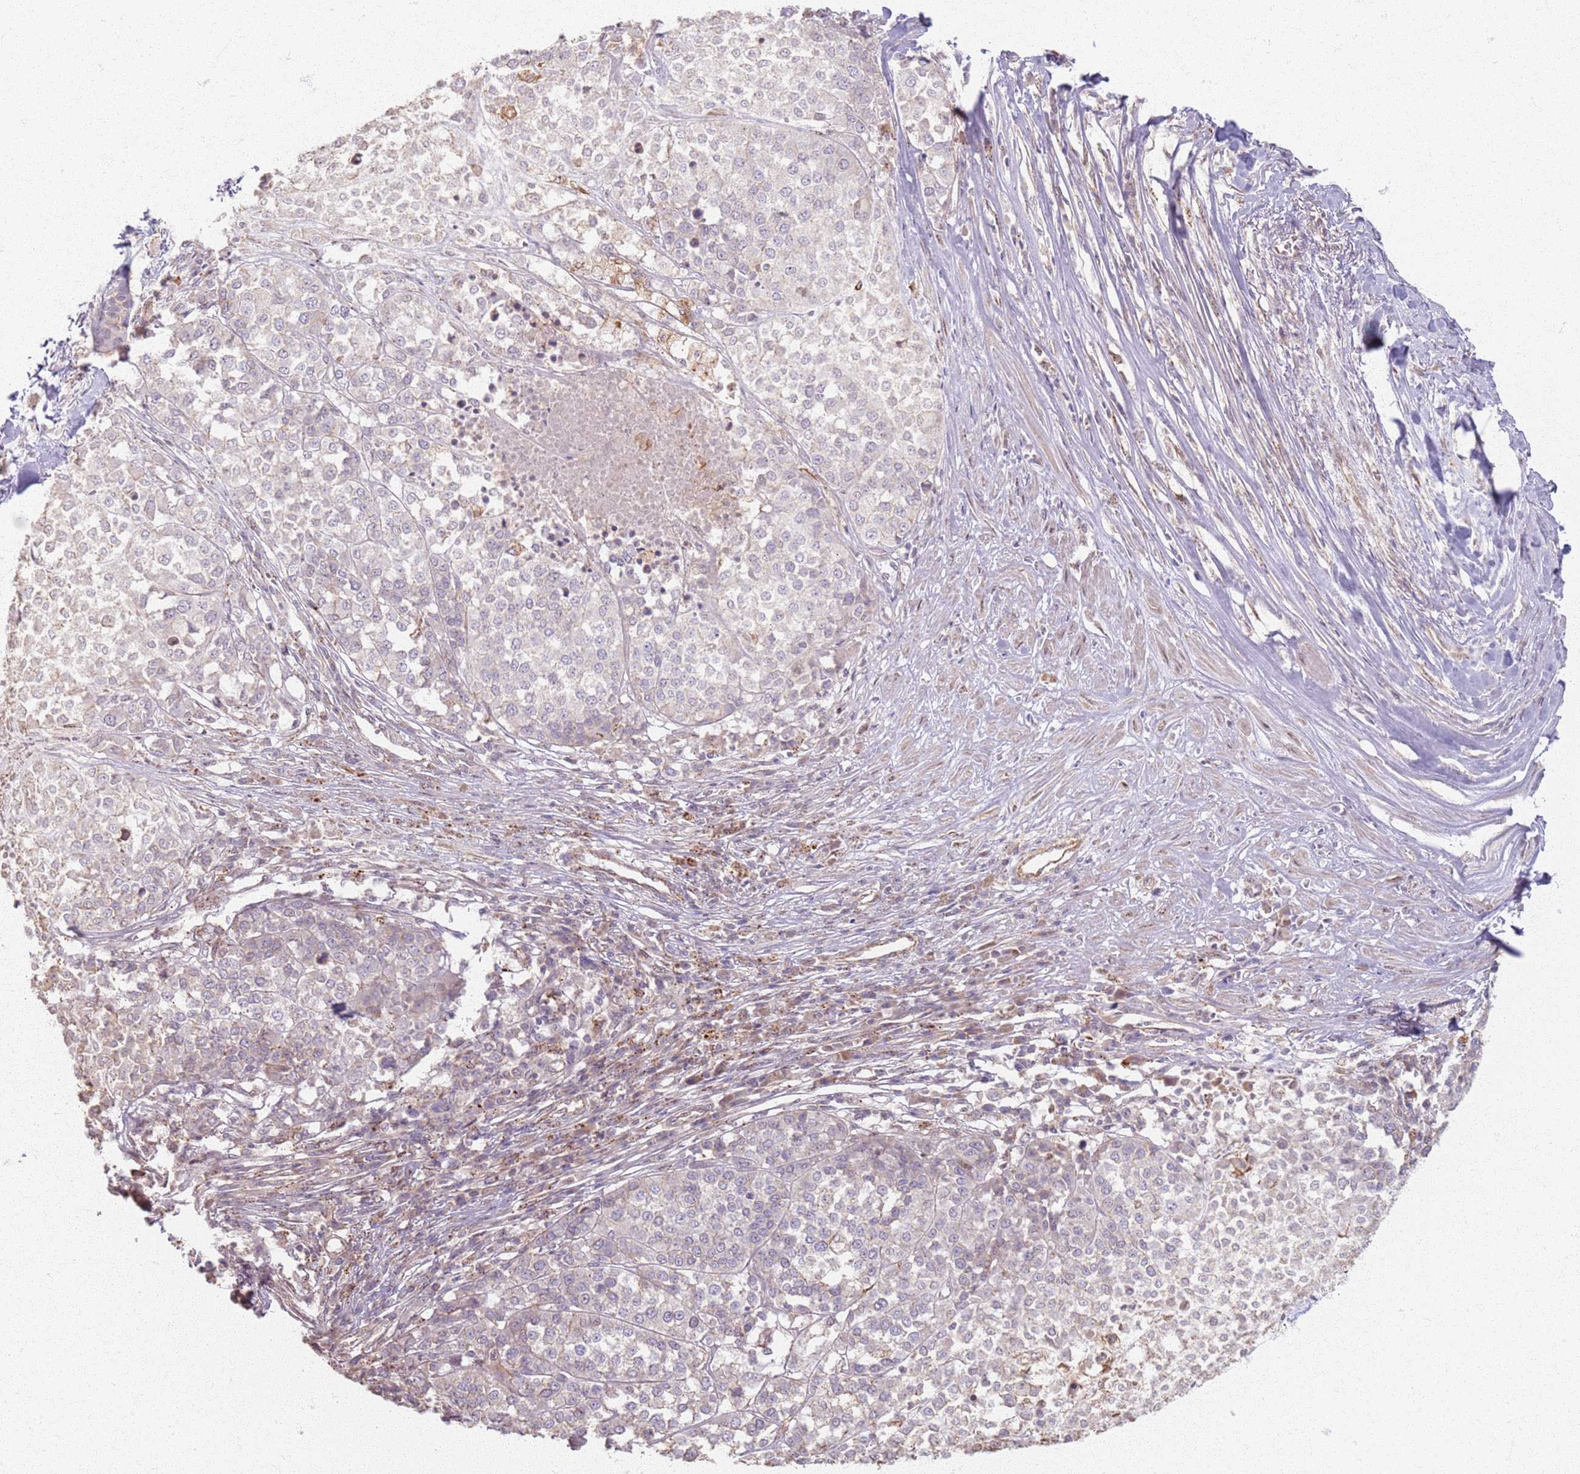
{"staining": {"intensity": "negative", "quantity": "none", "location": "none"}, "tissue": "melanoma", "cell_type": "Tumor cells", "image_type": "cancer", "snomed": [{"axis": "morphology", "description": "Malignant melanoma, Metastatic site"}, {"axis": "topography", "description": "Lymph node"}], "caption": "Tumor cells are negative for protein expression in human melanoma. The staining was performed using DAB to visualize the protein expression in brown, while the nuclei were stained in blue with hematoxylin (Magnification: 20x).", "gene": "KCNA5", "patient": {"sex": "male", "age": 44}}